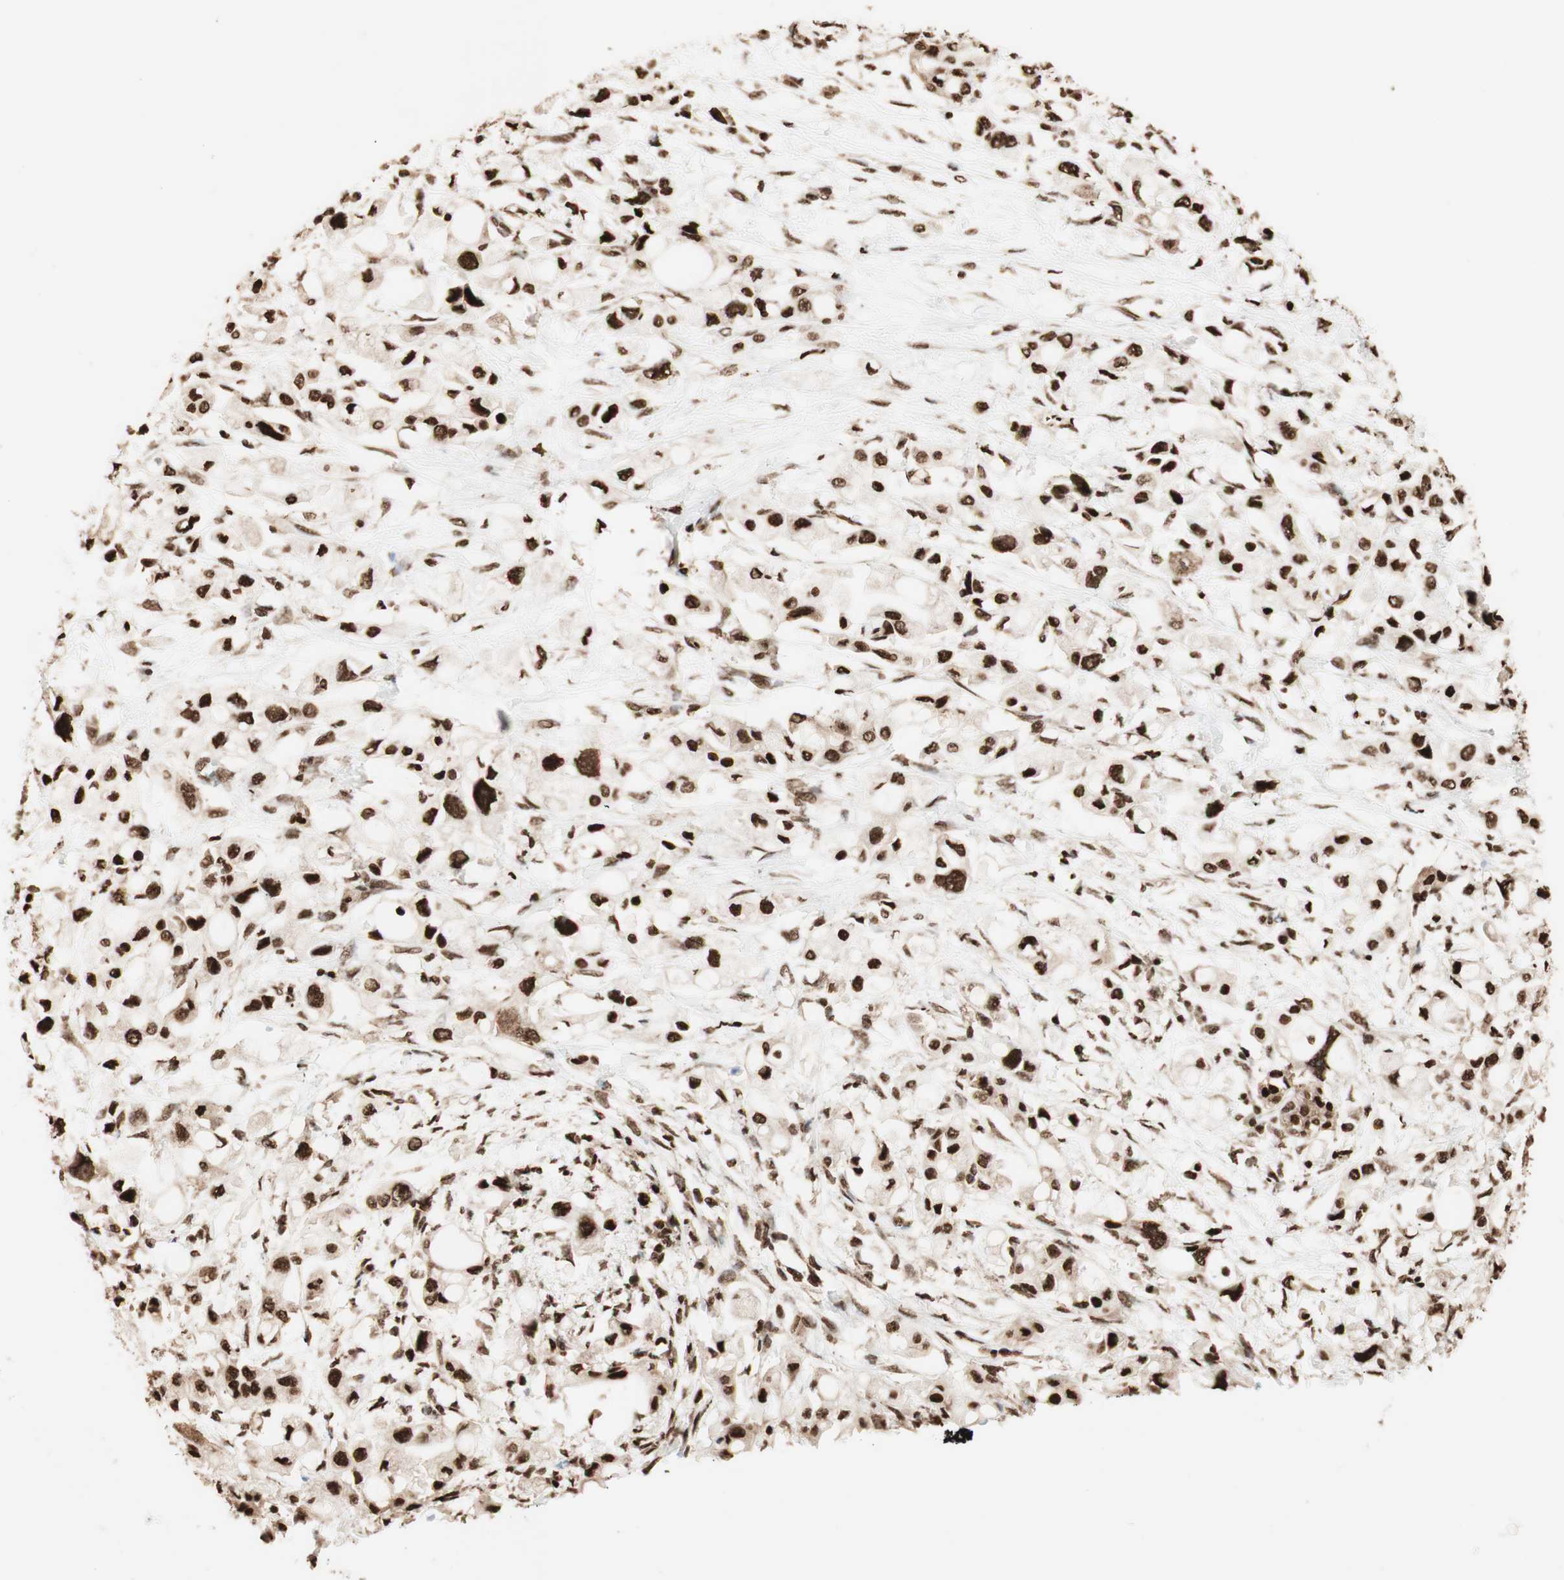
{"staining": {"intensity": "strong", "quantity": ">75%", "location": "nuclear"}, "tissue": "pancreatic cancer", "cell_type": "Tumor cells", "image_type": "cancer", "snomed": [{"axis": "morphology", "description": "Adenocarcinoma, NOS"}, {"axis": "topography", "description": "Pancreas"}], "caption": "Immunohistochemistry photomicrograph of neoplastic tissue: human adenocarcinoma (pancreatic) stained using IHC displays high levels of strong protein expression localized specifically in the nuclear of tumor cells, appearing as a nuclear brown color.", "gene": "HNRNPA2B1", "patient": {"sex": "female", "age": 56}}